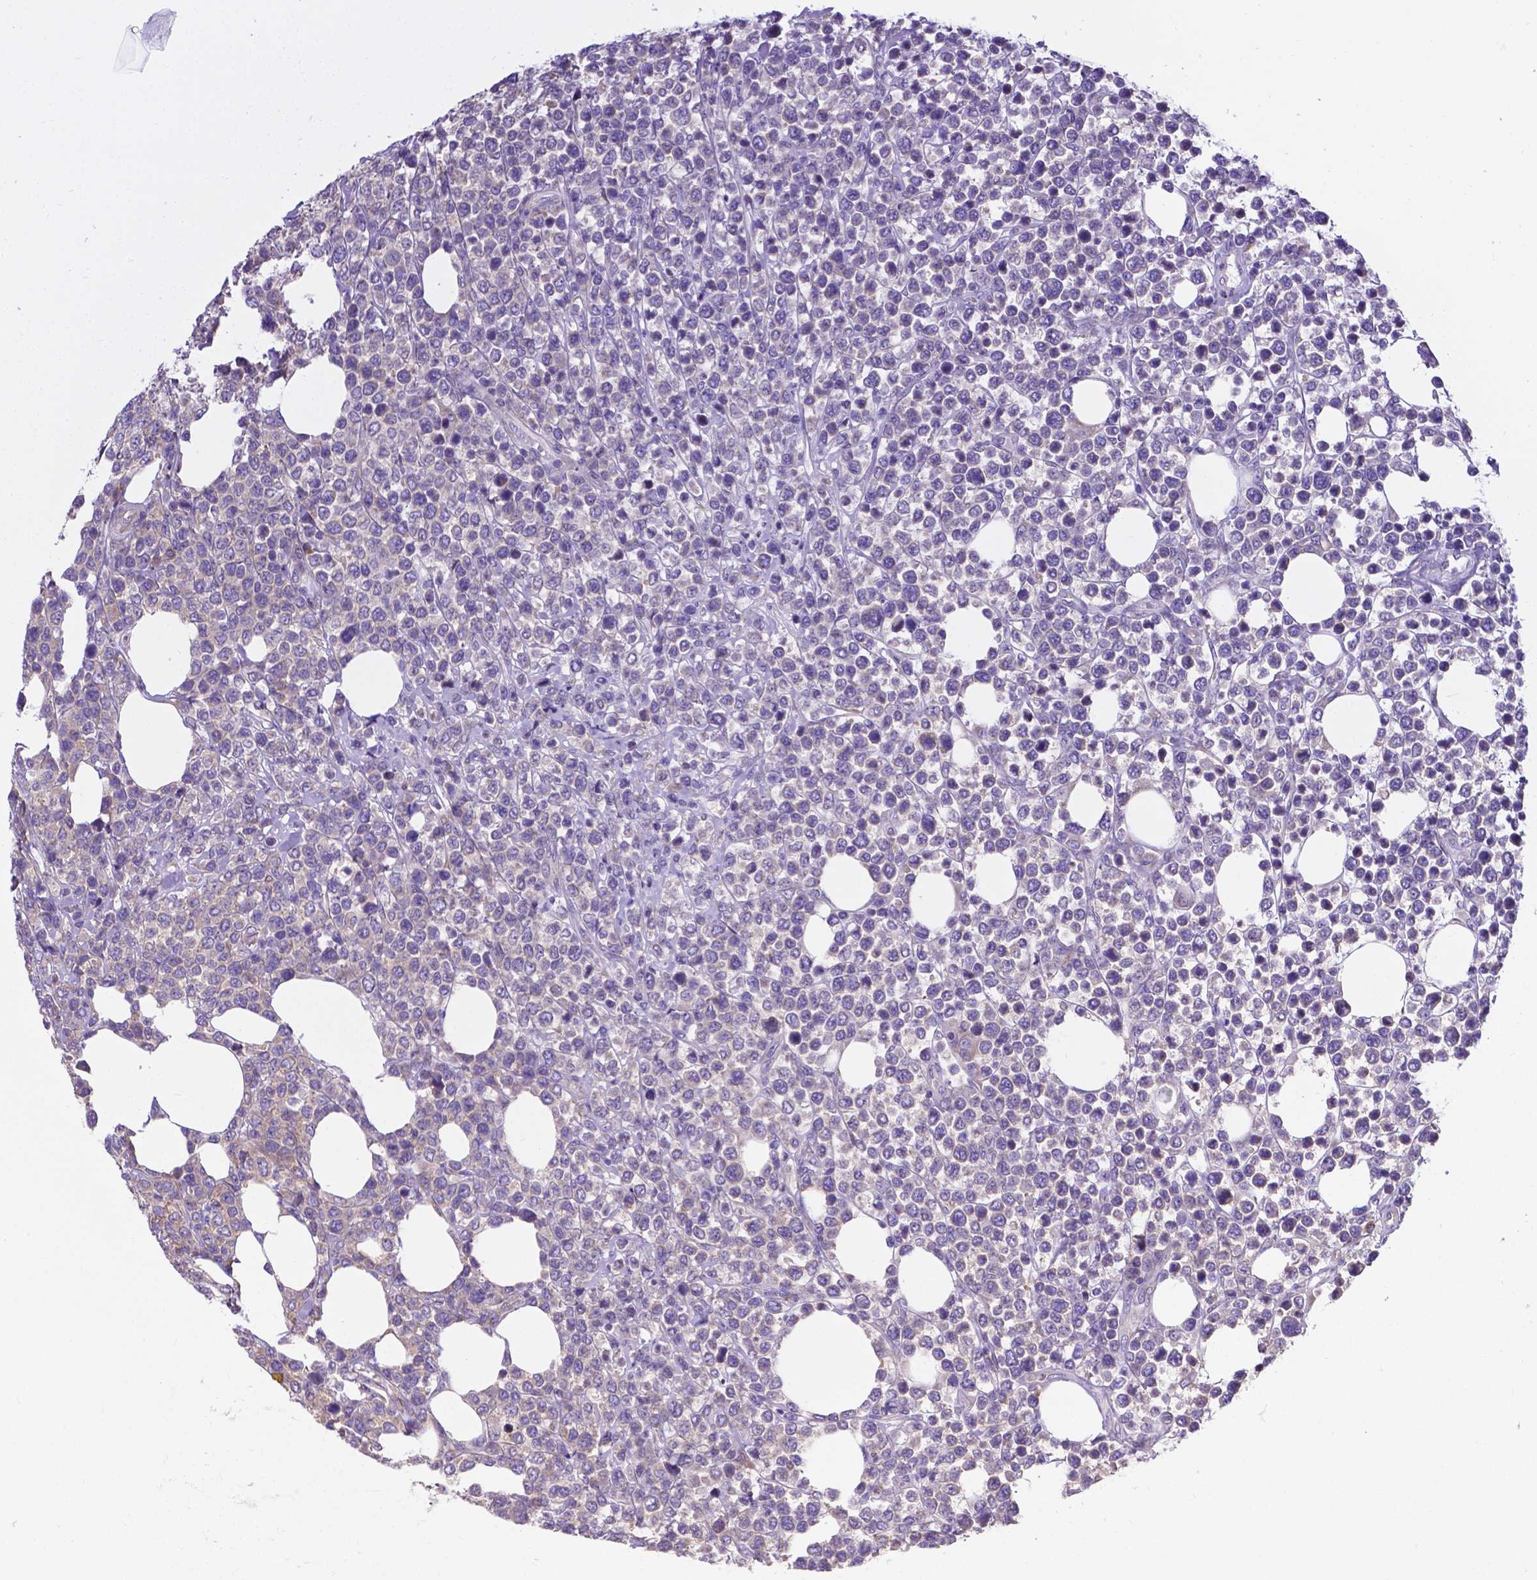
{"staining": {"intensity": "negative", "quantity": "none", "location": "none"}, "tissue": "lymphoma", "cell_type": "Tumor cells", "image_type": "cancer", "snomed": [{"axis": "morphology", "description": "Malignant lymphoma, non-Hodgkin's type, High grade"}, {"axis": "topography", "description": "Soft tissue"}], "caption": "High power microscopy image of an IHC histopathology image of malignant lymphoma, non-Hodgkin's type (high-grade), revealing no significant expression in tumor cells.", "gene": "RPL6", "patient": {"sex": "female", "age": 56}}